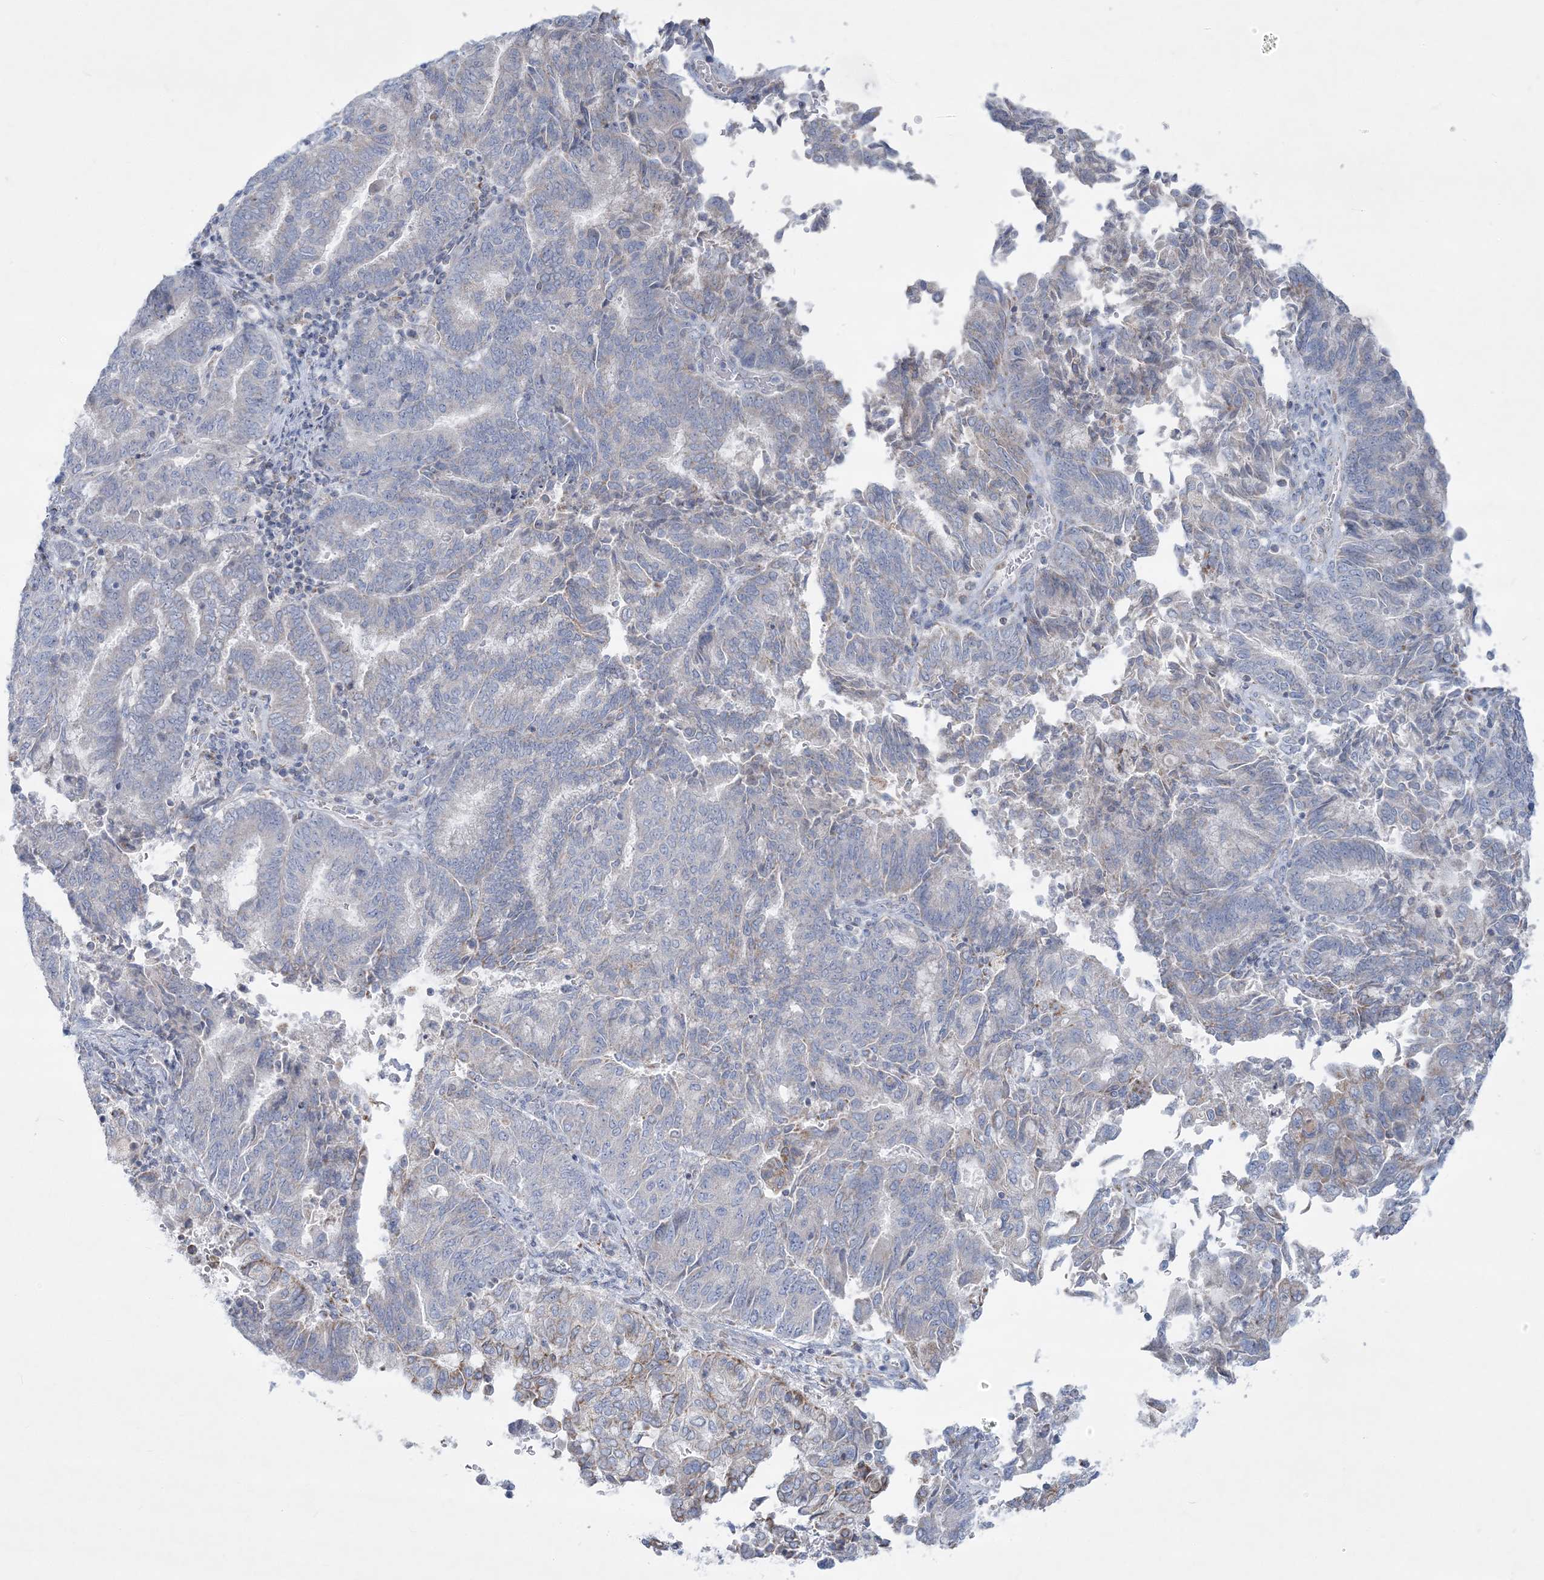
{"staining": {"intensity": "negative", "quantity": "none", "location": "none"}, "tissue": "endometrial cancer", "cell_type": "Tumor cells", "image_type": "cancer", "snomed": [{"axis": "morphology", "description": "Adenocarcinoma, NOS"}, {"axis": "topography", "description": "Endometrium"}], "caption": "Human endometrial cancer (adenocarcinoma) stained for a protein using immunohistochemistry shows no staining in tumor cells.", "gene": "TBC1D7", "patient": {"sex": "female", "age": 80}}